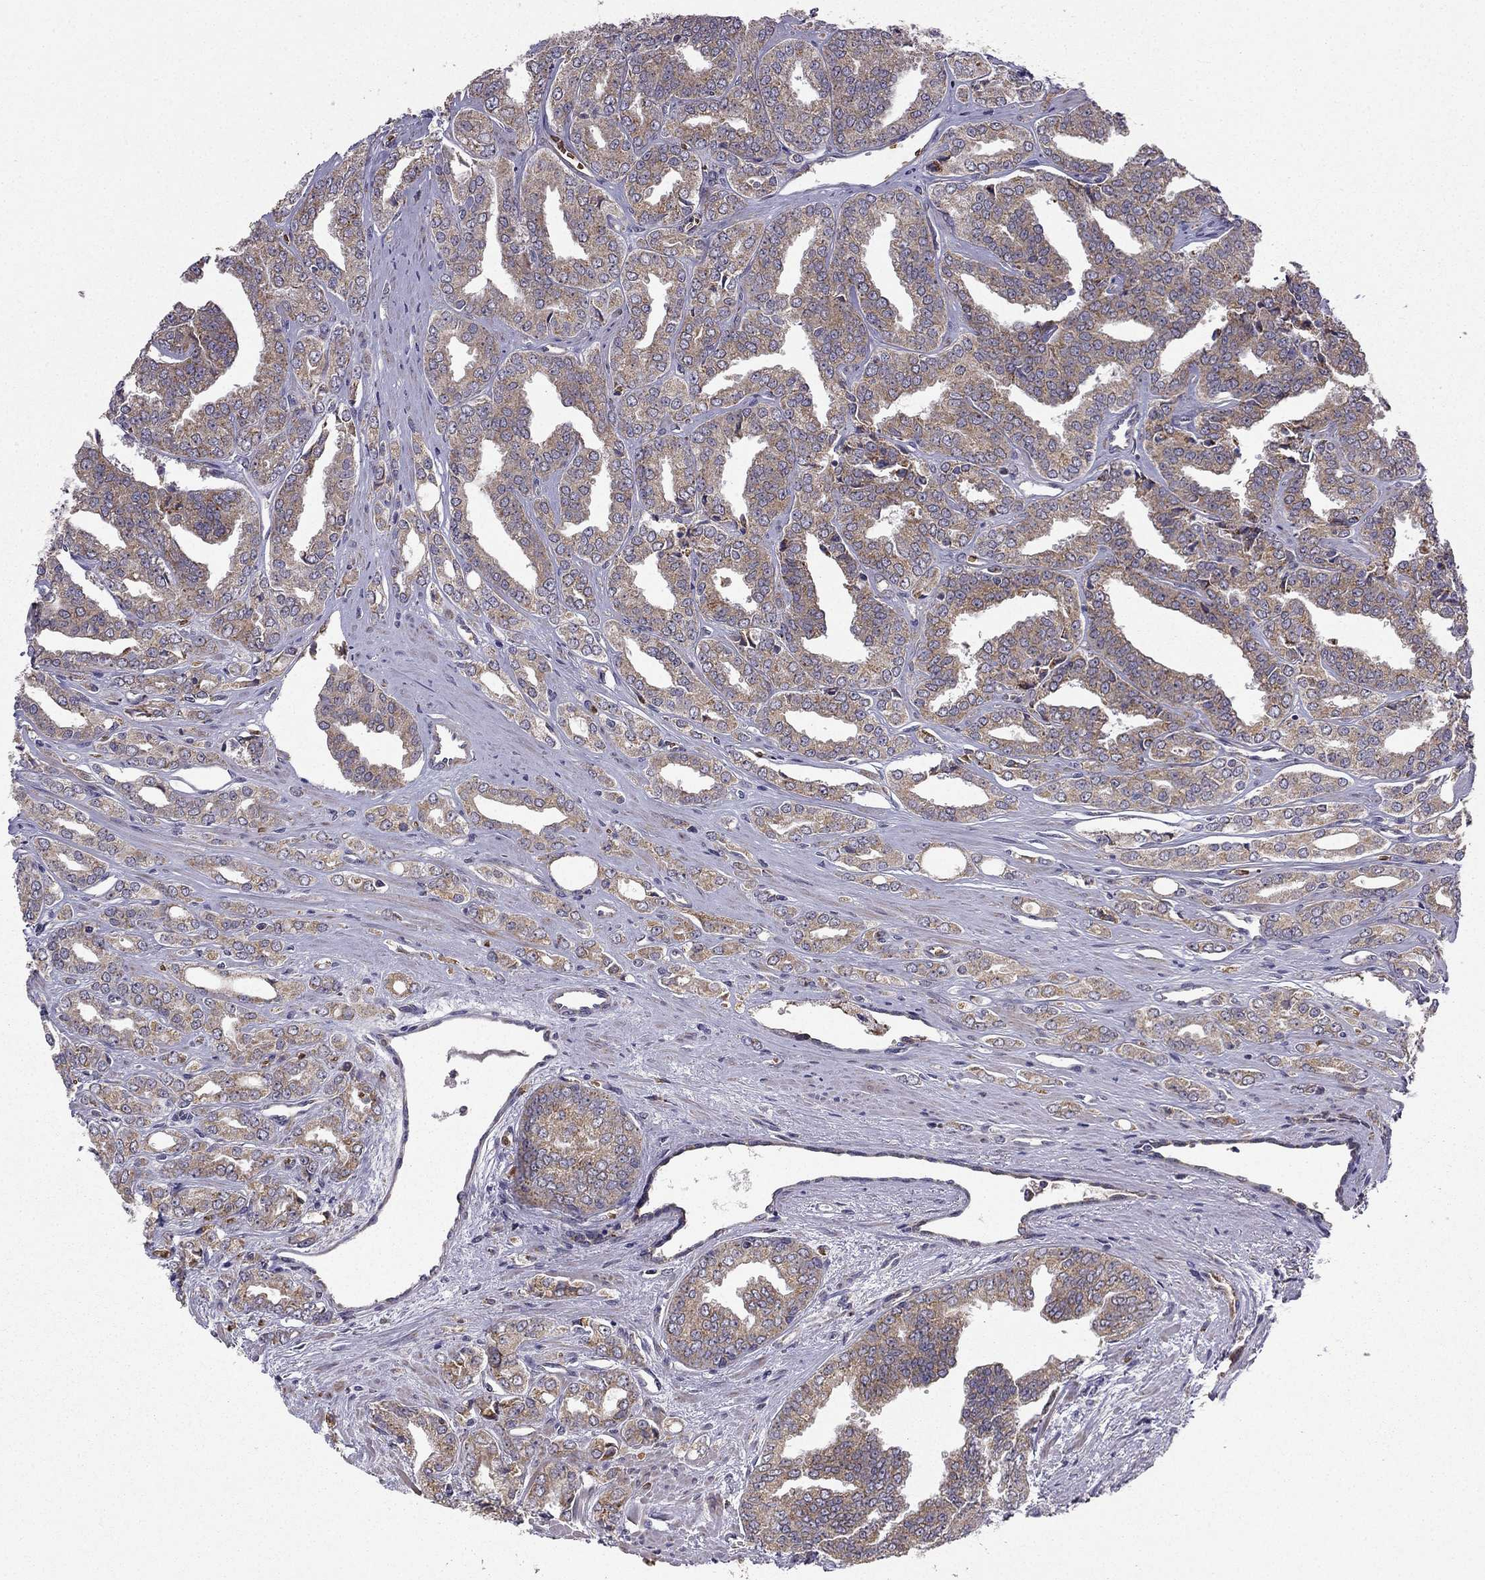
{"staining": {"intensity": "moderate", "quantity": ">75%", "location": "cytoplasmic/membranous"}, "tissue": "prostate cancer", "cell_type": "Tumor cells", "image_type": "cancer", "snomed": [{"axis": "morphology", "description": "Adenocarcinoma, NOS"}, {"axis": "morphology", "description": "Adenocarcinoma, High grade"}, {"axis": "topography", "description": "Prostate"}], "caption": "The image demonstrates a brown stain indicating the presence of a protein in the cytoplasmic/membranous of tumor cells in prostate adenocarcinoma (high-grade).", "gene": "B4GALT7", "patient": {"sex": "male", "age": 70}}